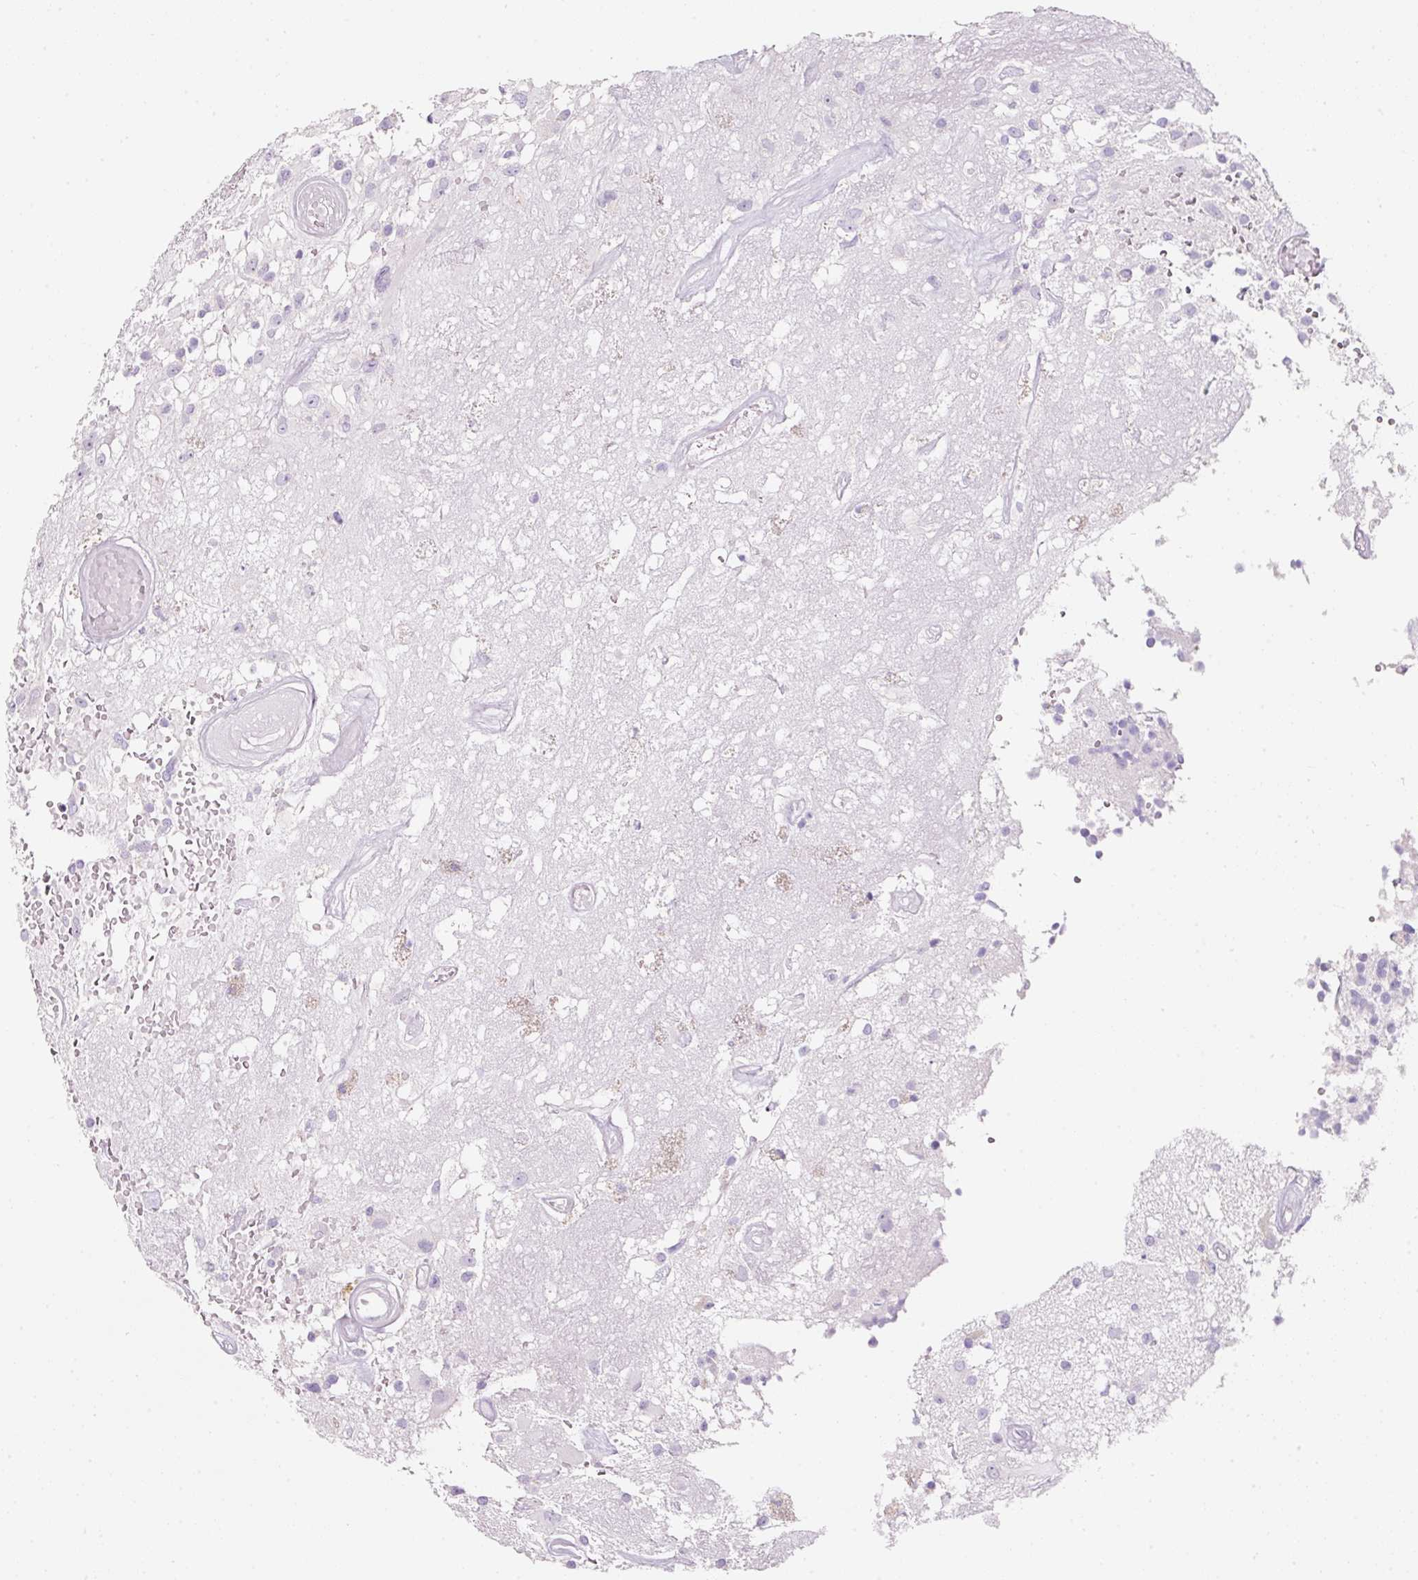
{"staining": {"intensity": "negative", "quantity": "none", "location": "none"}, "tissue": "glioma", "cell_type": "Tumor cells", "image_type": "cancer", "snomed": [{"axis": "morphology", "description": "Glioma, malignant, High grade"}, {"axis": "morphology", "description": "Glioblastoma, NOS"}, {"axis": "topography", "description": "Brain"}], "caption": "Immunohistochemistry histopathology image of neoplastic tissue: human glioma stained with DAB (3,3'-diaminobenzidine) shows no significant protein staining in tumor cells. (Brightfield microscopy of DAB (3,3'-diaminobenzidine) IHC at high magnification).", "gene": "SLC2A2", "patient": {"sex": "male", "age": 60}}